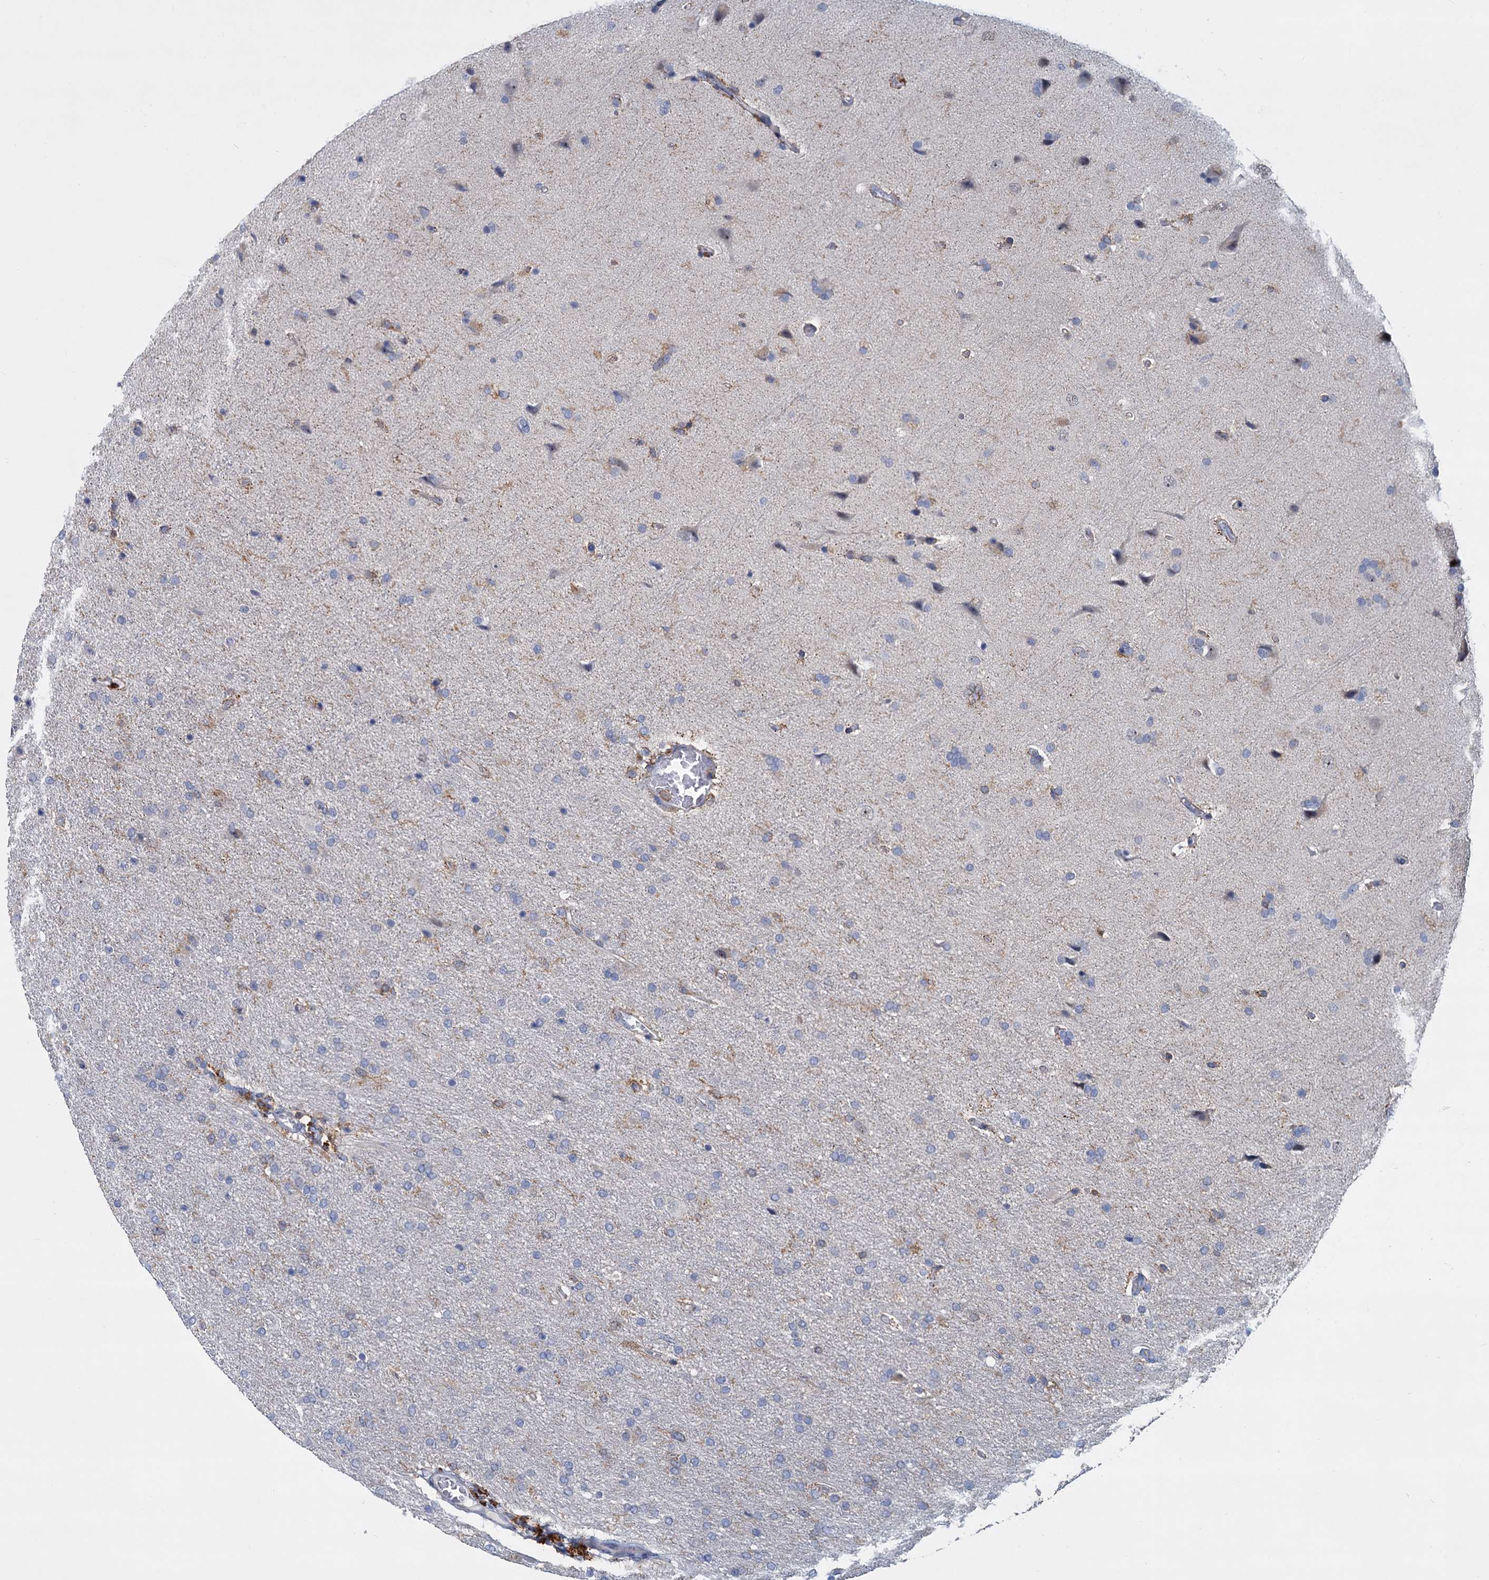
{"staining": {"intensity": "negative", "quantity": "none", "location": "none"}, "tissue": "glioma", "cell_type": "Tumor cells", "image_type": "cancer", "snomed": [{"axis": "morphology", "description": "Glioma, malignant, High grade"}, {"axis": "topography", "description": "Brain"}], "caption": "Image shows no protein staining in tumor cells of glioma tissue.", "gene": "LRCH4", "patient": {"sex": "male", "age": 72}}